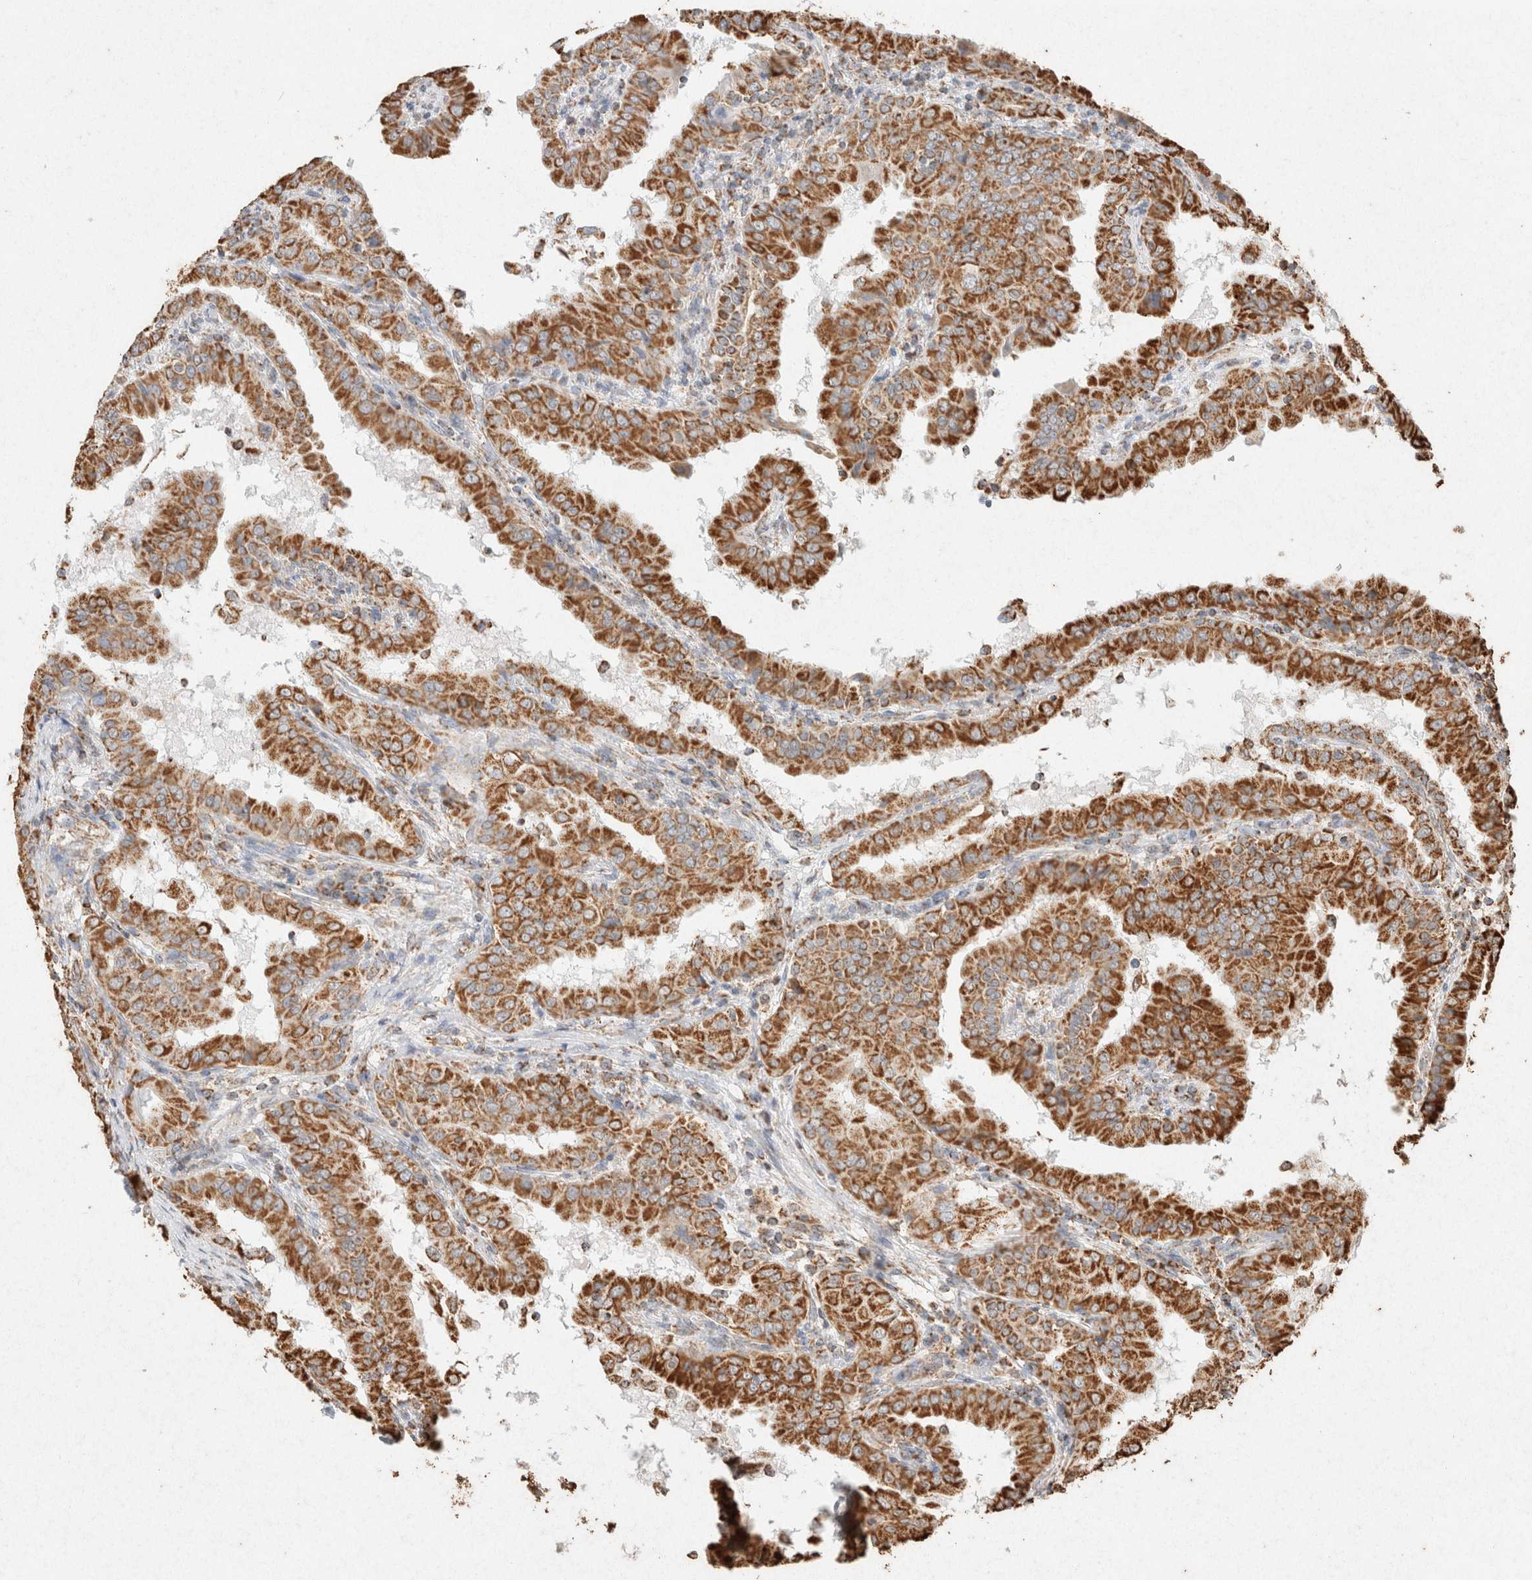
{"staining": {"intensity": "strong", "quantity": ">75%", "location": "cytoplasmic/membranous"}, "tissue": "thyroid cancer", "cell_type": "Tumor cells", "image_type": "cancer", "snomed": [{"axis": "morphology", "description": "Papillary adenocarcinoma, NOS"}, {"axis": "topography", "description": "Thyroid gland"}], "caption": "Immunohistochemistry of thyroid papillary adenocarcinoma displays high levels of strong cytoplasmic/membranous expression in approximately >75% of tumor cells.", "gene": "SDC2", "patient": {"sex": "male", "age": 33}}